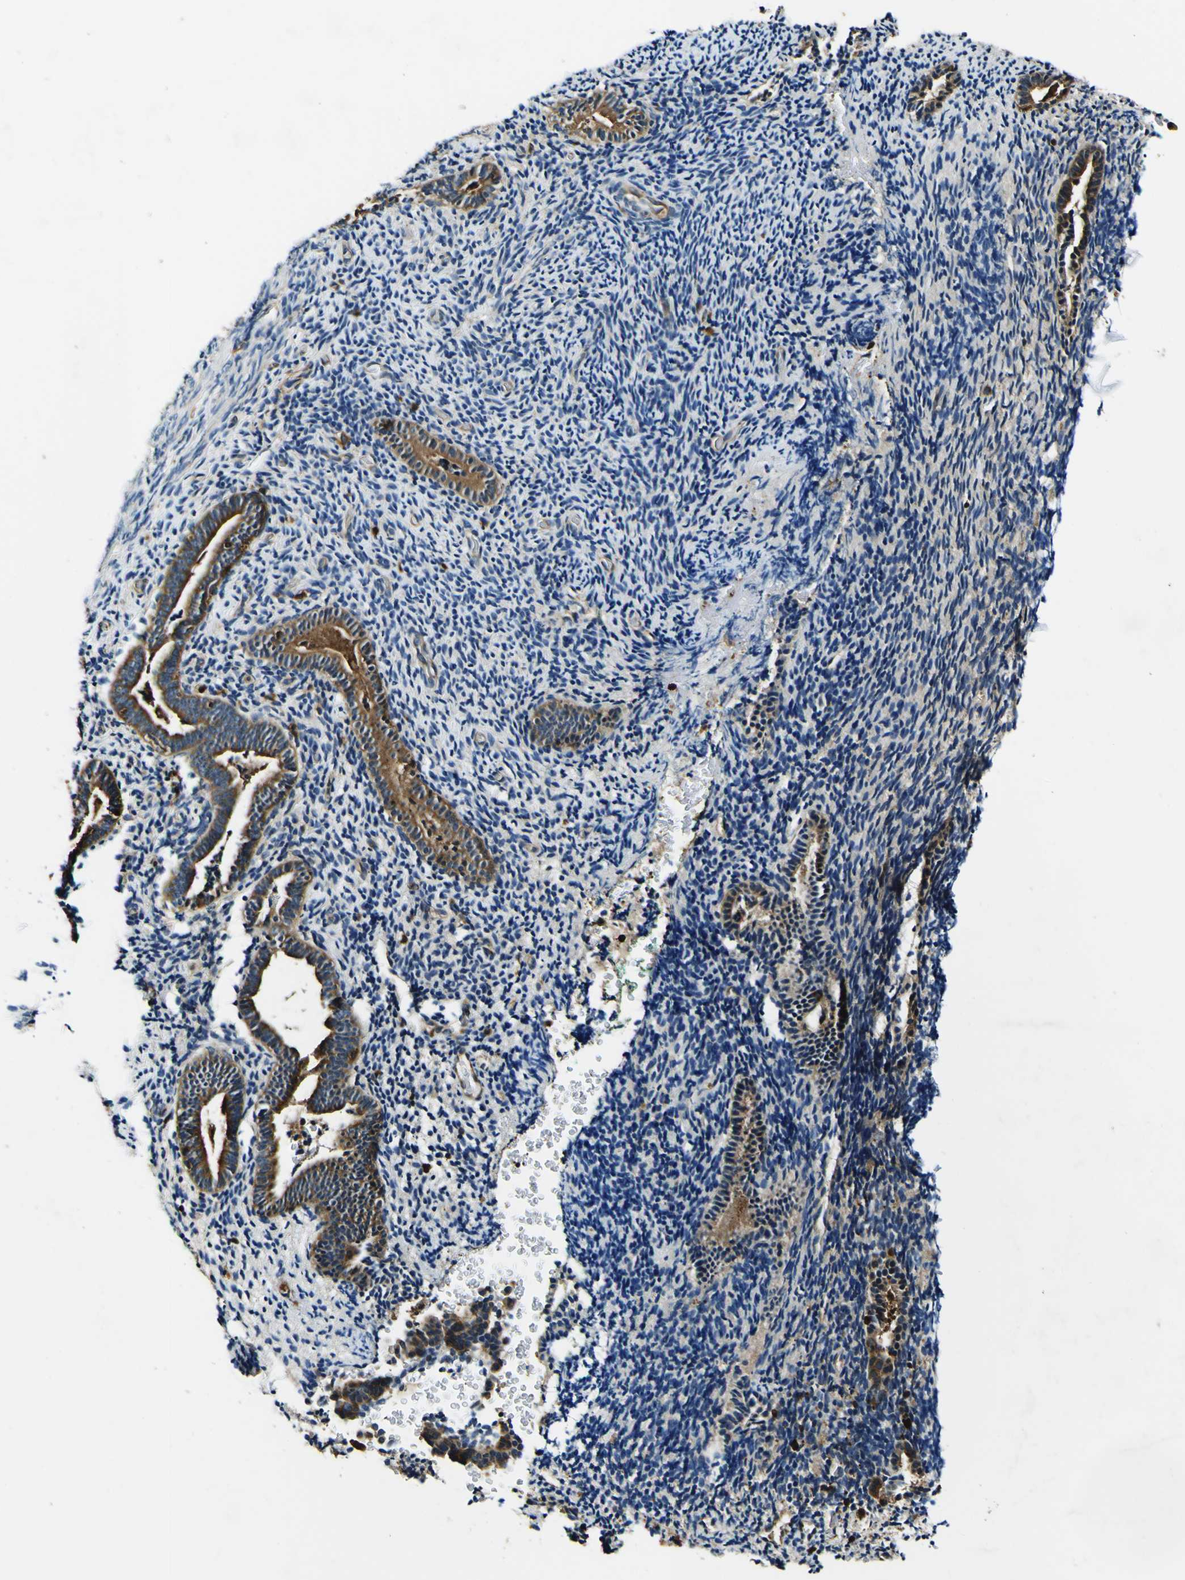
{"staining": {"intensity": "weak", "quantity": "<25%", "location": "cytoplasmic/membranous"}, "tissue": "endometrium", "cell_type": "Cells in endometrial stroma", "image_type": "normal", "snomed": [{"axis": "morphology", "description": "Normal tissue, NOS"}, {"axis": "topography", "description": "Endometrium"}], "caption": "This is an immunohistochemistry micrograph of normal human endometrium. There is no positivity in cells in endometrial stroma.", "gene": "RHOT2", "patient": {"sex": "female", "age": 51}}